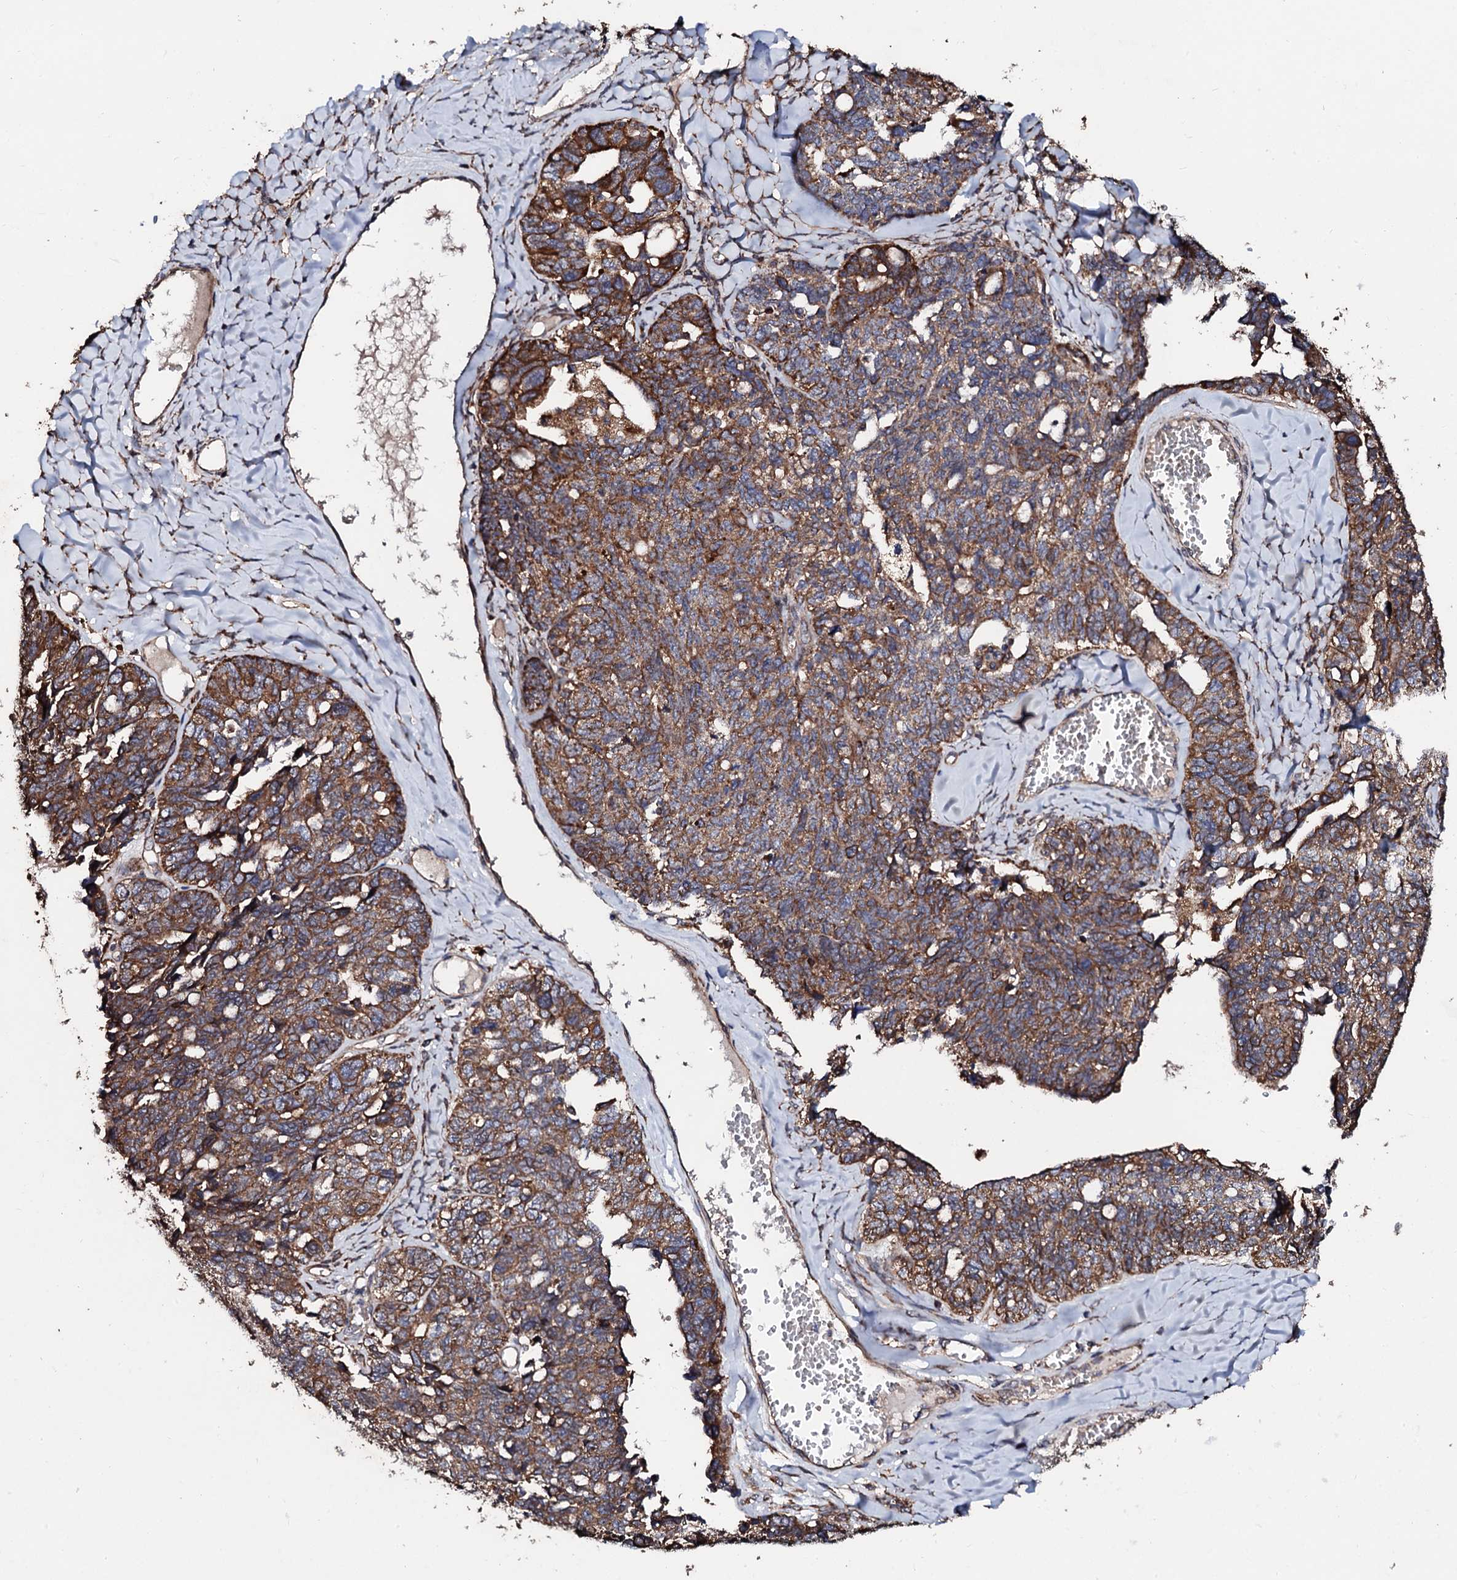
{"staining": {"intensity": "moderate", "quantity": ">75%", "location": "cytoplasmic/membranous"}, "tissue": "ovarian cancer", "cell_type": "Tumor cells", "image_type": "cancer", "snomed": [{"axis": "morphology", "description": "Cystadenocarcinoma, serous, NOS"}, {"axis": "topography", "description": "Ovary"}], "caption": "IHC micrograph of human ovarian cancer stained for a protein (brown), which shows medium levels of moderate cytoplasmic/membranous positivity in approximately >75% of tumor cells.", "gene": "CKAP5", "patient": {"sex": "female", "age": 79}}